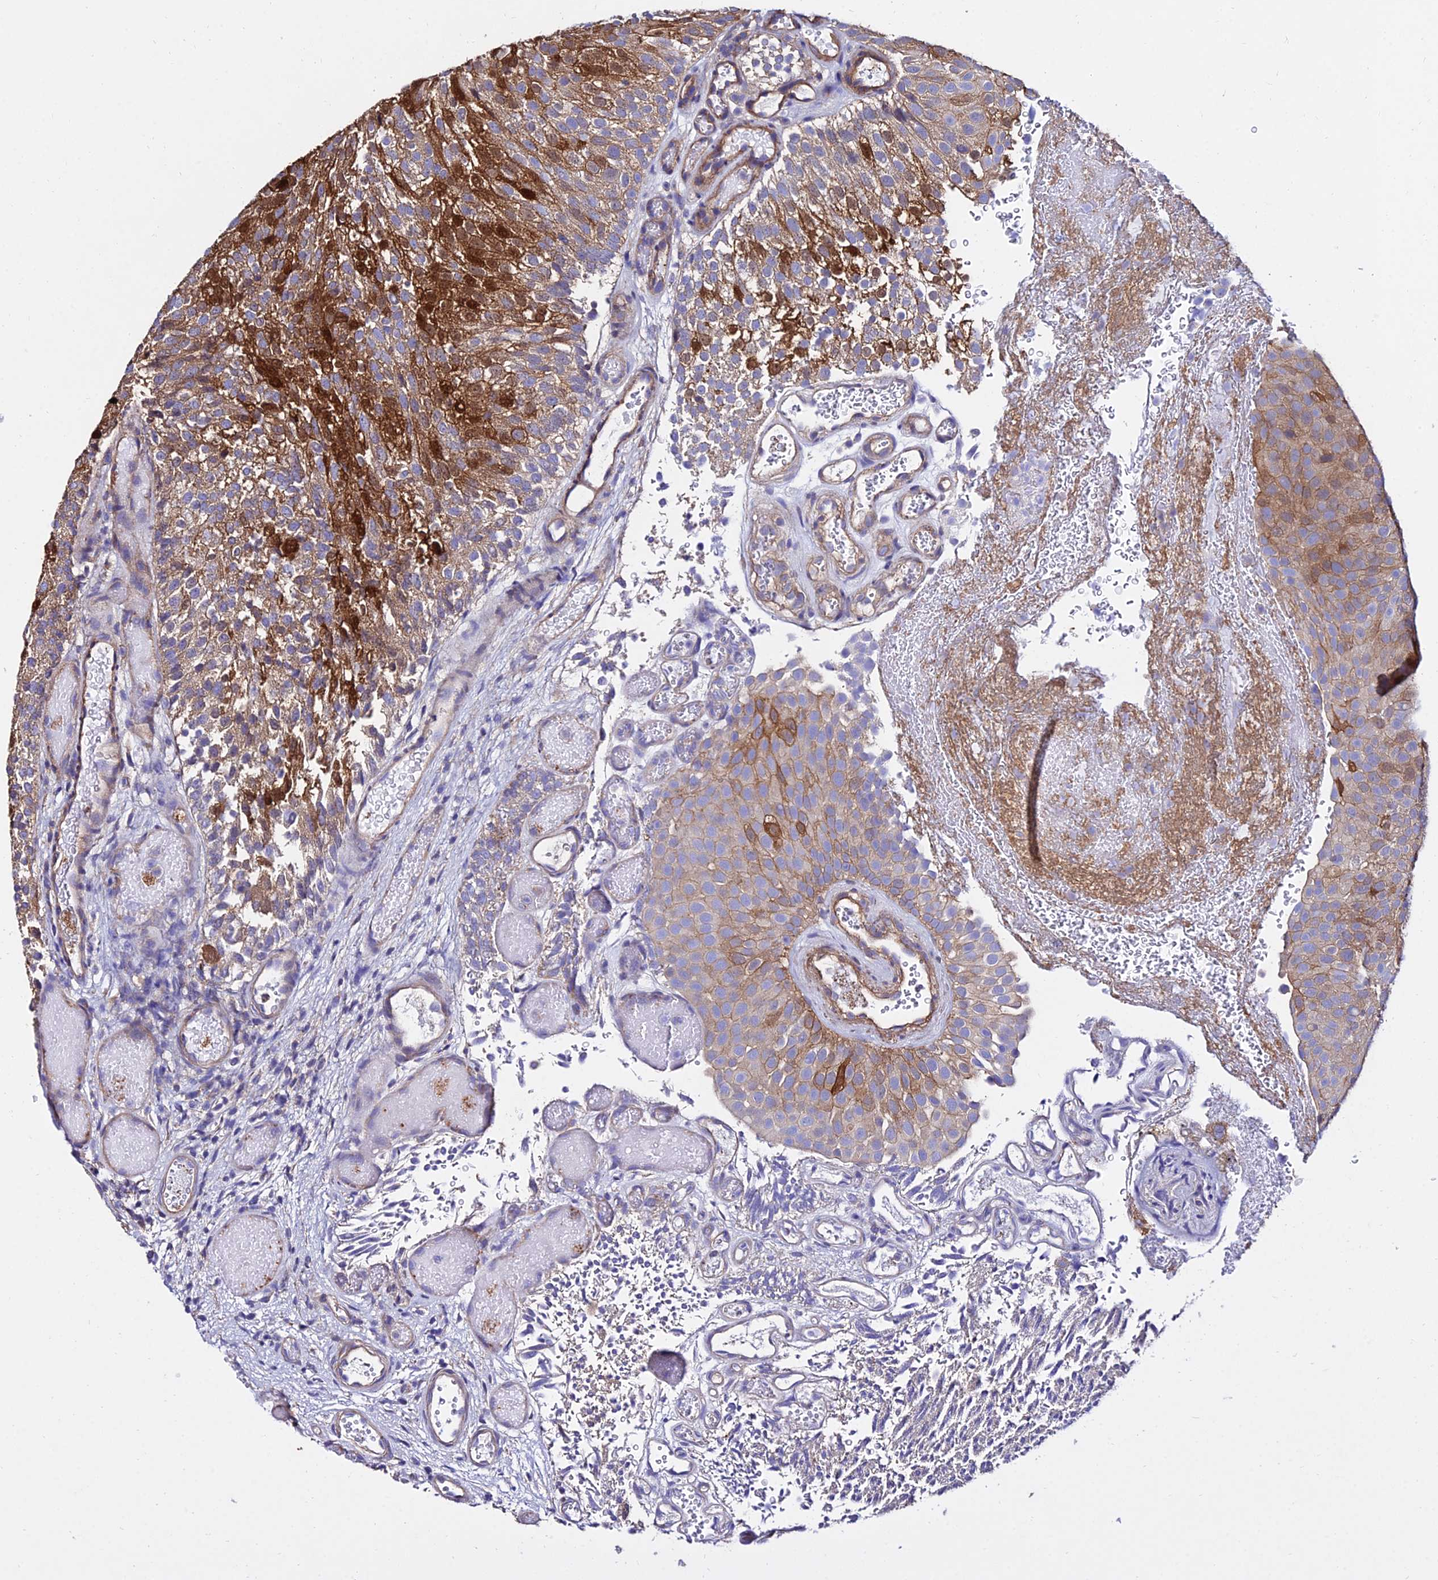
{"staining": {"intensity": "moderate", "quantity": "25%-75%", "location": "cytoplasmic/membranous,nuclear"}, "tissue": "urothelial cancer", "cell_type": "Tumor cells", "image_type": "cancer", "snomed": [{"axis": "morphology", "description": "Urothelial carcinoma, Low grade"}, {"axis": "topography", "description": "Urinary bladder"}], "caption": "Low-grade urothelial carcinoma stained with DAB immunohistochemistry demonstrates medium levels of moderate cytoplasmic/membranous and nuclear positivity in approximately 25%-75% of tumor cells. (Stains: DAB (3,3'-diaminobenzidine) in brown, nuclei in blue, Microscopy: brightfield microscopy at high magnification).", "gene": "CALM2", "patient": {"sex": "male", "age": 78}}